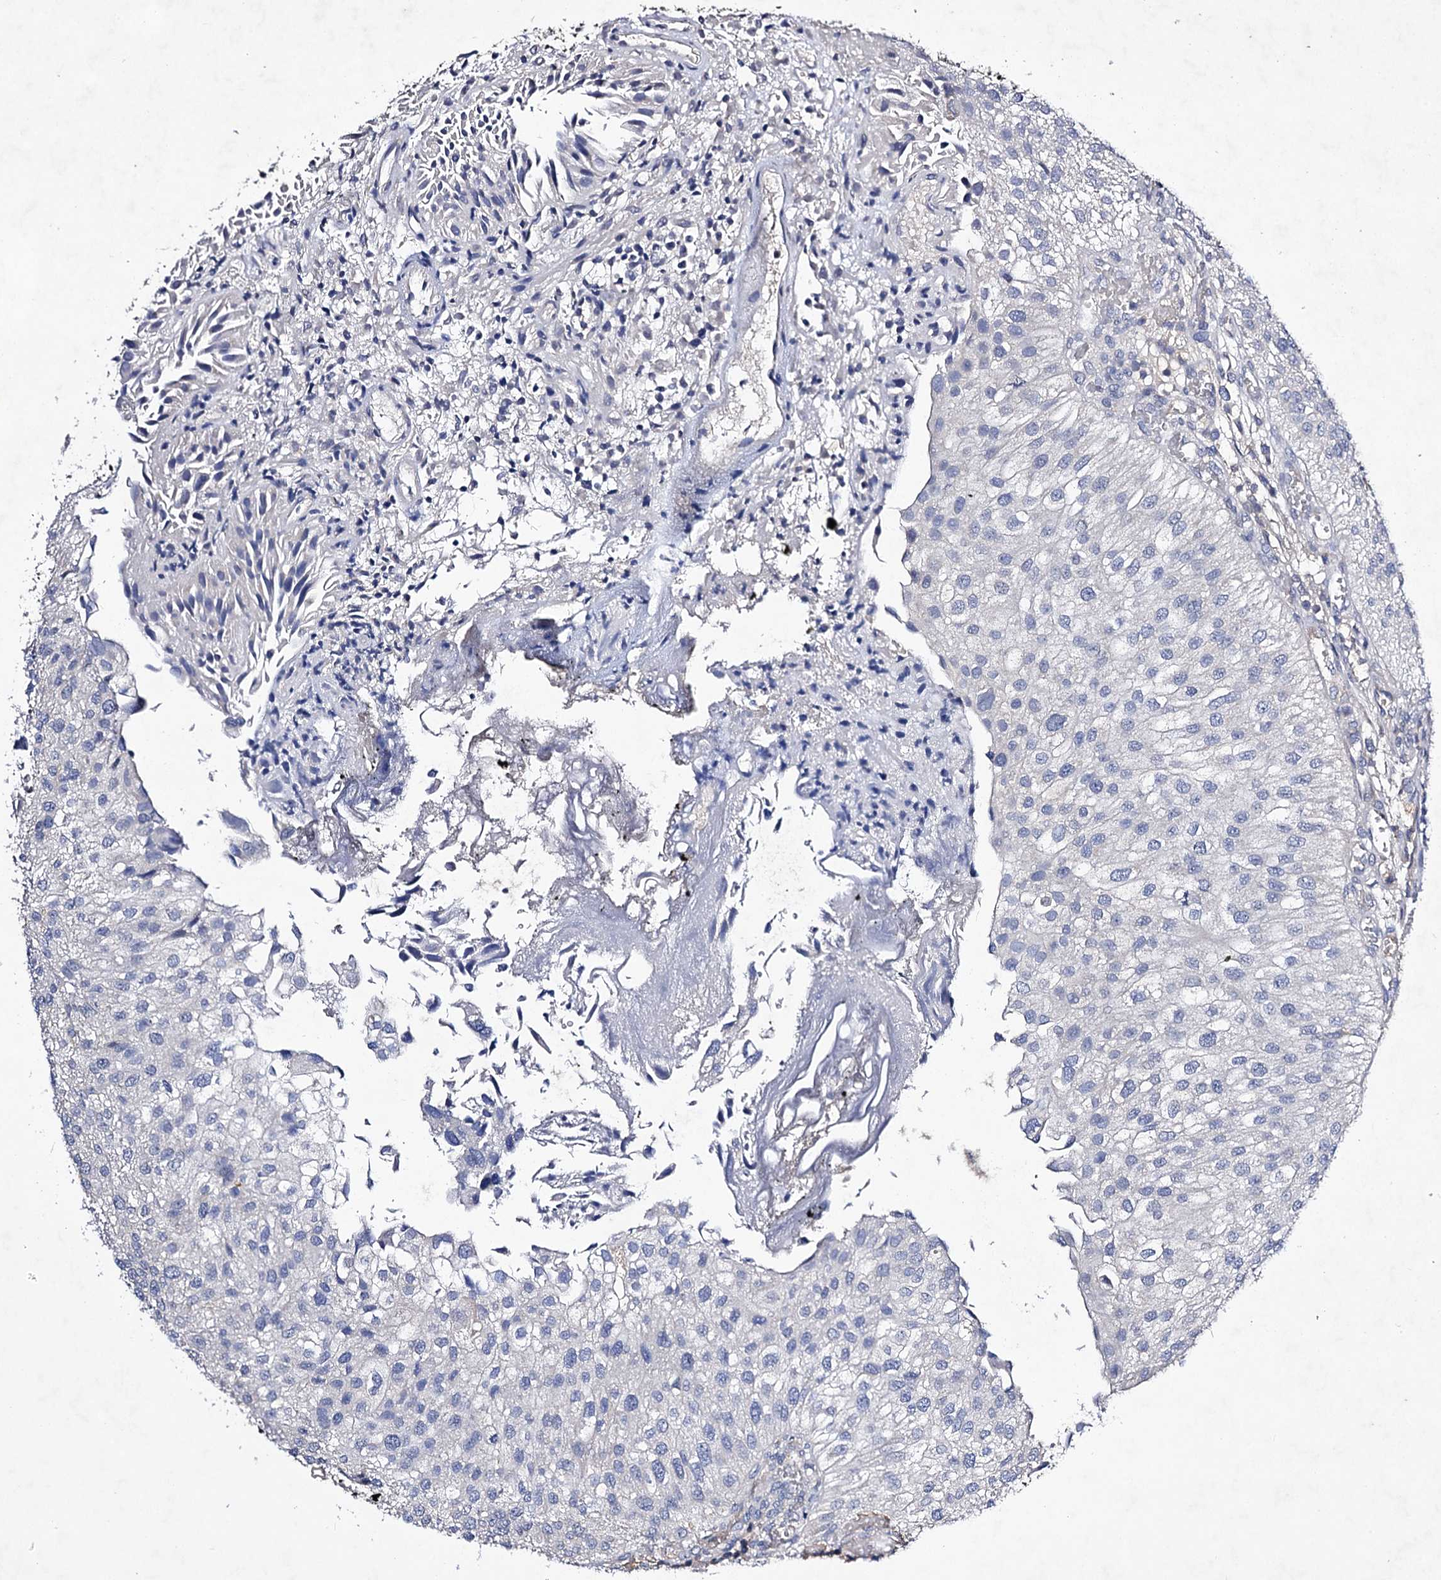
{"staining": {"intensity": "negative", "quantity": "none", "location": "none"}, "tissue": "urothelial cancer", "cell_type": "Tumor cells", "image_type": "cancer", "snomed": [{"axis": "morphology", "description": "Urothelial carcinoma, Low grade"}, {"axis": "topography", "description": "Urinary bladder"}], "caption": "DAB (3,3'-diaminobenzidine) immunohistochemical staining of human urothelial carcinoma (low-grade) displays no significant positivity in tumor cells. The staining is performed using DAB (3,3'-diaminobenzidine) brown chromogen with nuclei counter-stained in using hematoxylin.", "gene": "PLIN1", "patient": {"sex": "female", "age": 89}}